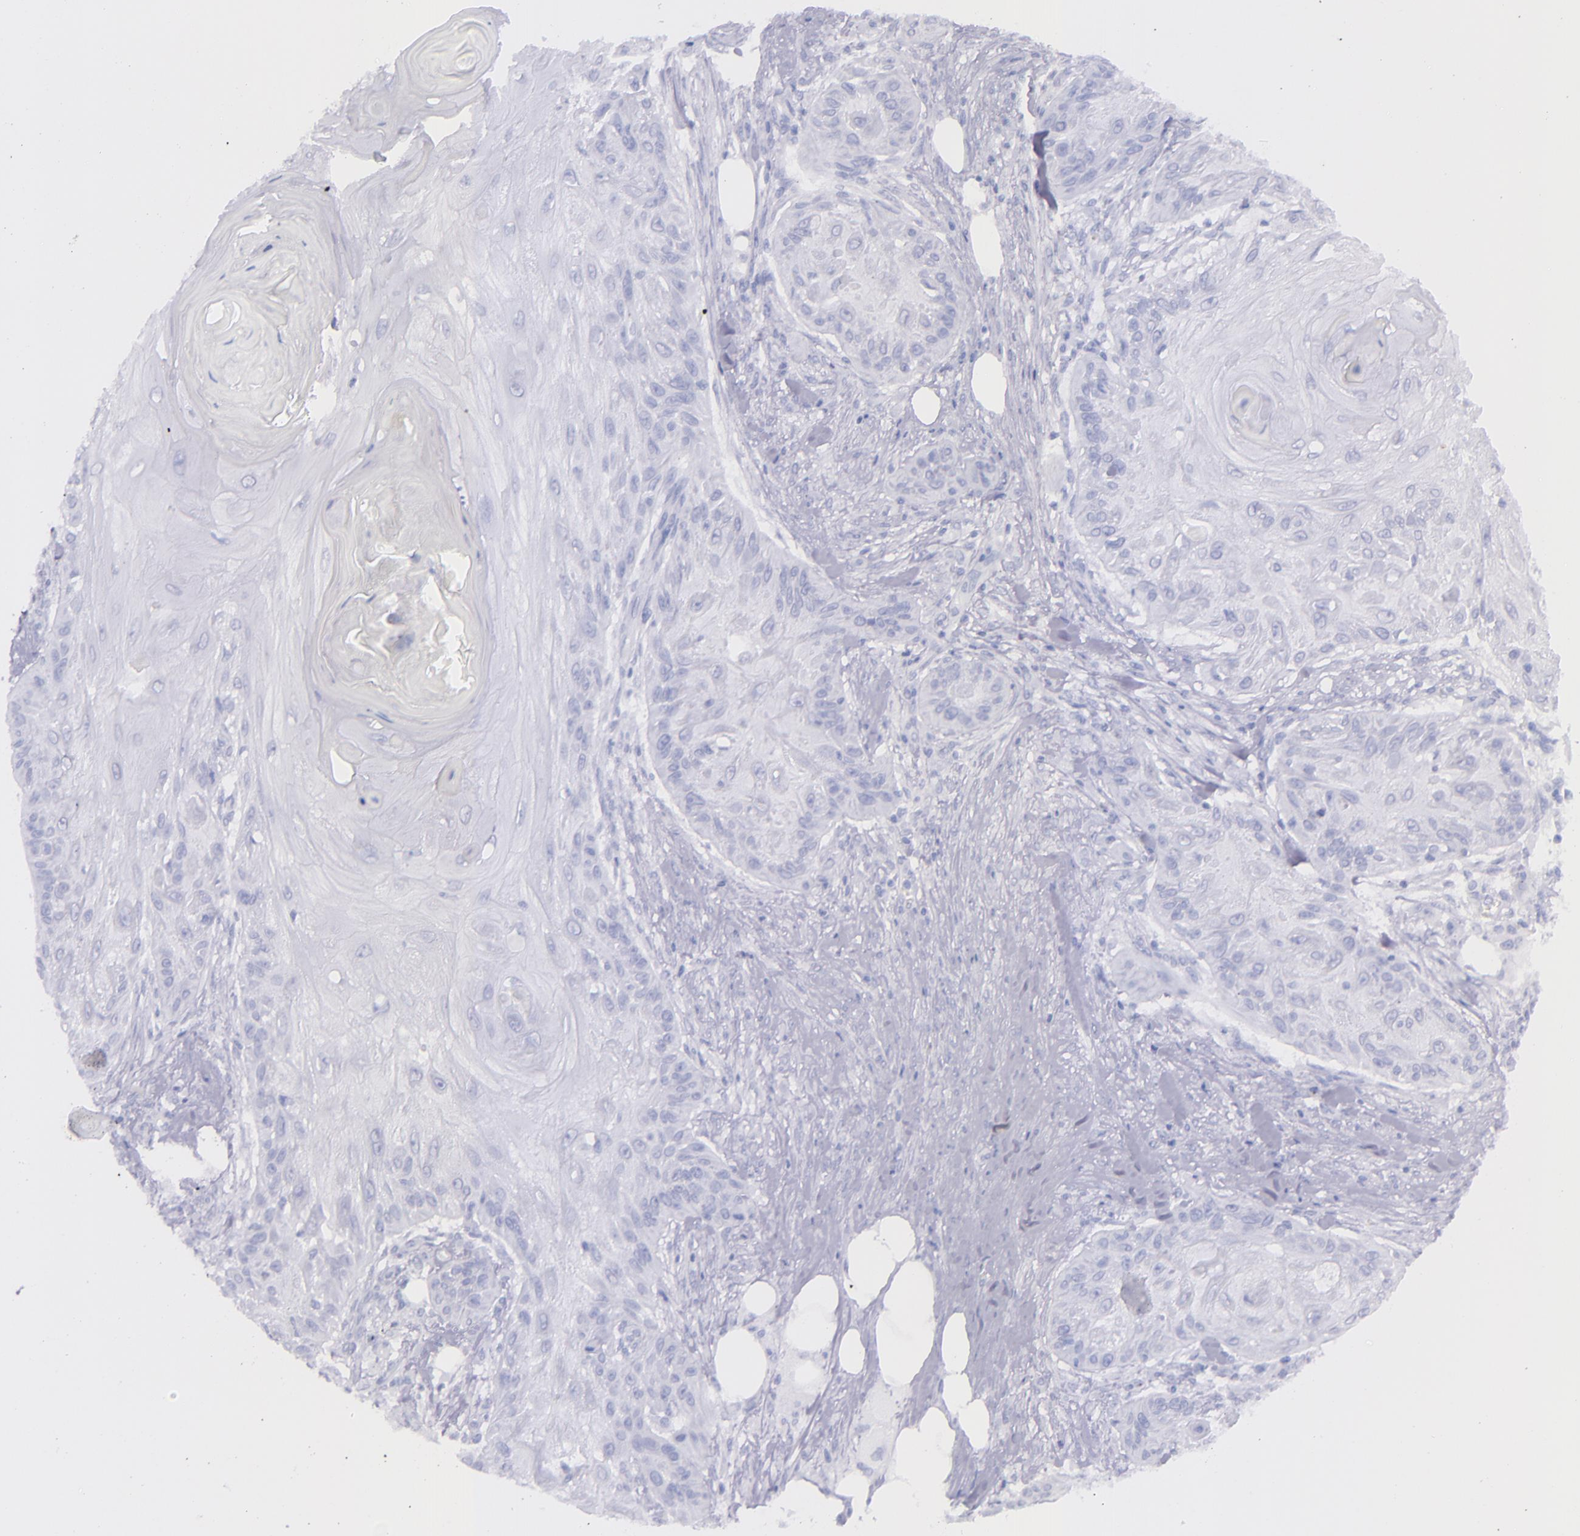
{"staining": {"intensity": "negative", "quantity": "none", "location": "none"}, "tissue": "skin cancer", "cell_type": "Tumor cells", "image_type": "cancer", "snomed": [{"axis": "morphology", "description": "Squamous cell carcinoma, NOS"}, {"axis": "topography", "description": "Skin"}], "caption": "IHC image of human skin squamous cell carcinoma stained for a protein (brown), which exhibits no positivity in tumor cells.", "gene": "SFTPA2", "patient": {"sex": "female", "age": 88}}